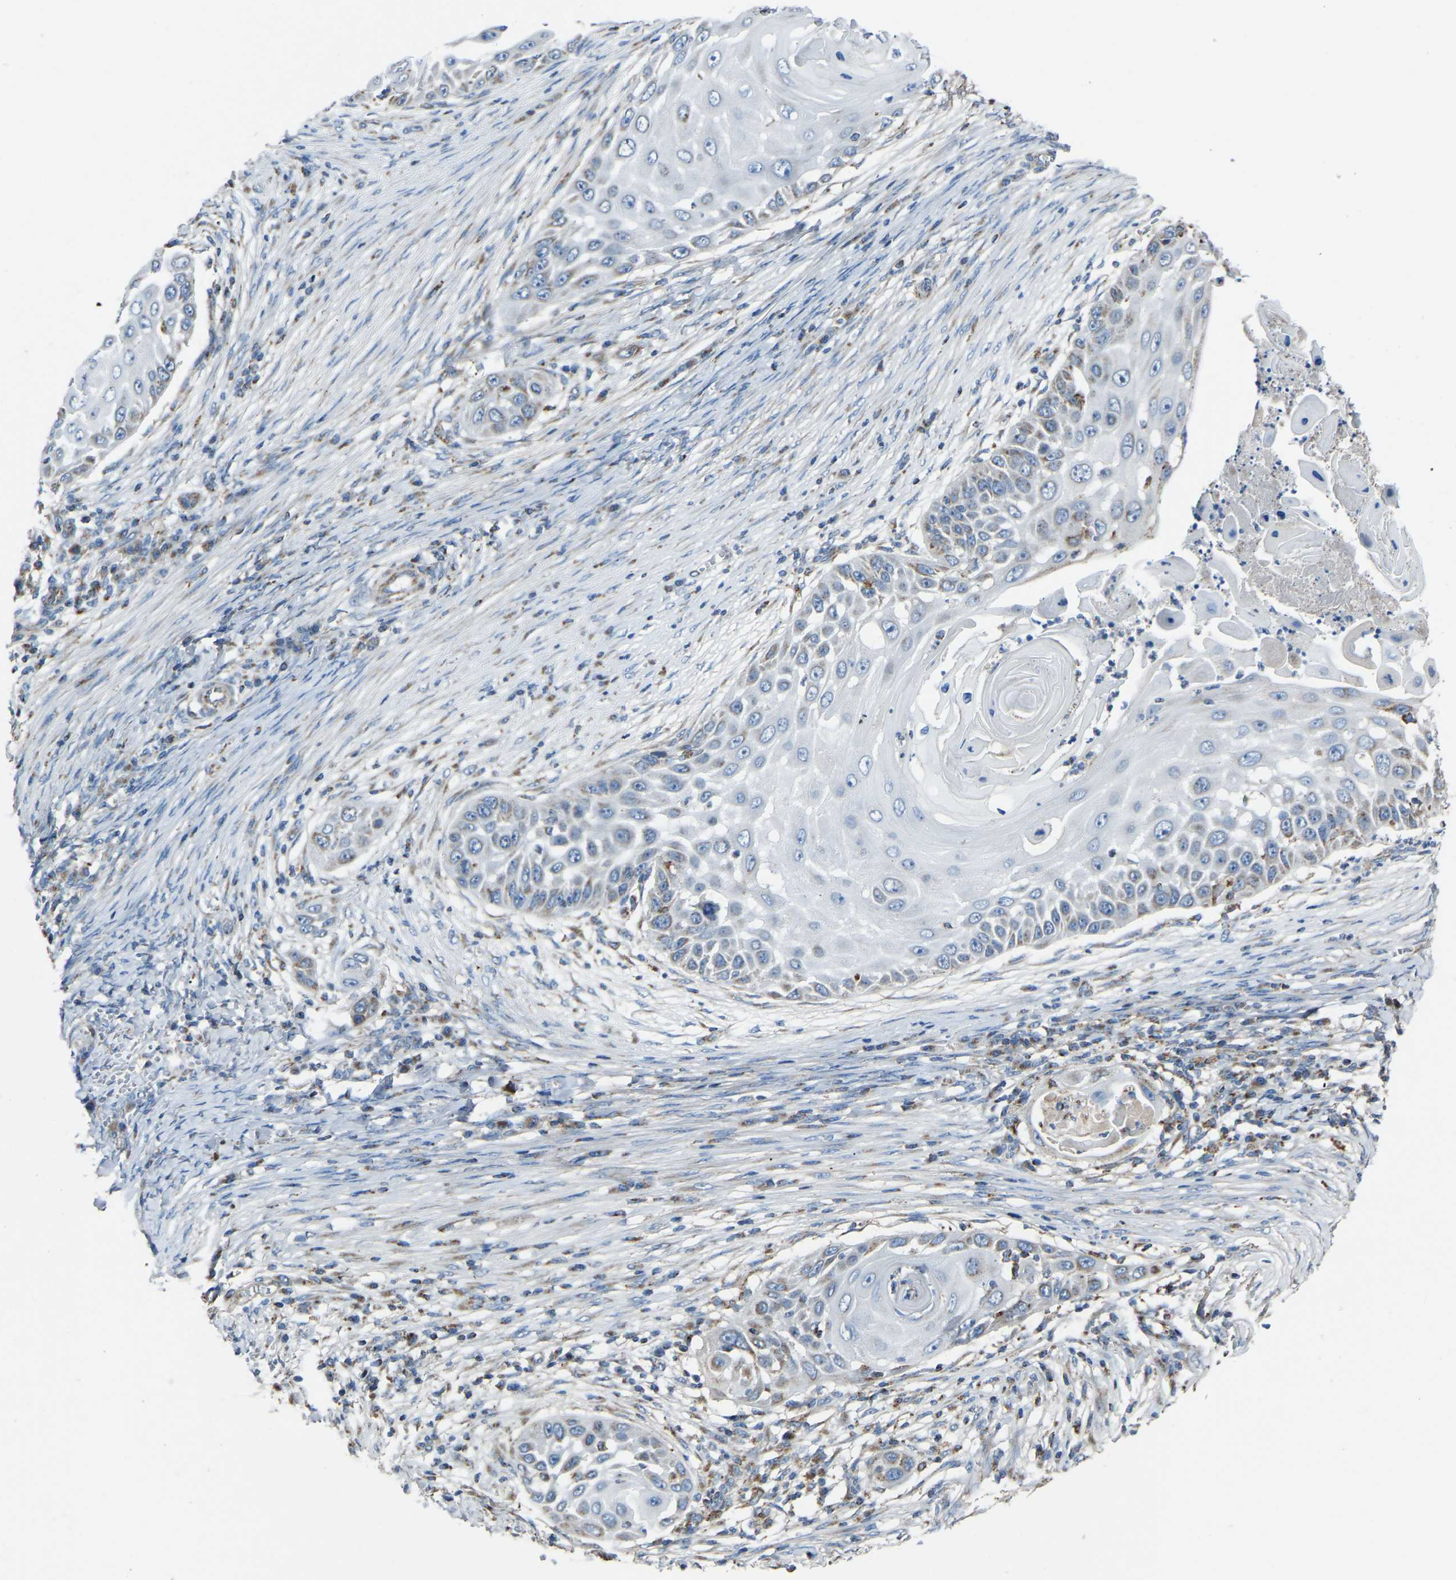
{"staining": {"intensity": "moderate", "quantity": "<25%", "location": "cytoplasmic/membranous"}, "tissue": "skin cancer", "cell_type": "Tumor cells", "image_type": "cancer", "snomed": [{"axis": "morphology", "description": "Squamous cell carcinoma, NOS"}, {"axis": "topography", "description": "Skin"}], "caption": "Protein analysis of skin squamous cell carcinoma tissue reveals moderate cytoplasmic/membranous positivity in approximately <25% of tumor cells.", "gene": "CANT1", "patient": {"sex": "female", "age": 44}}